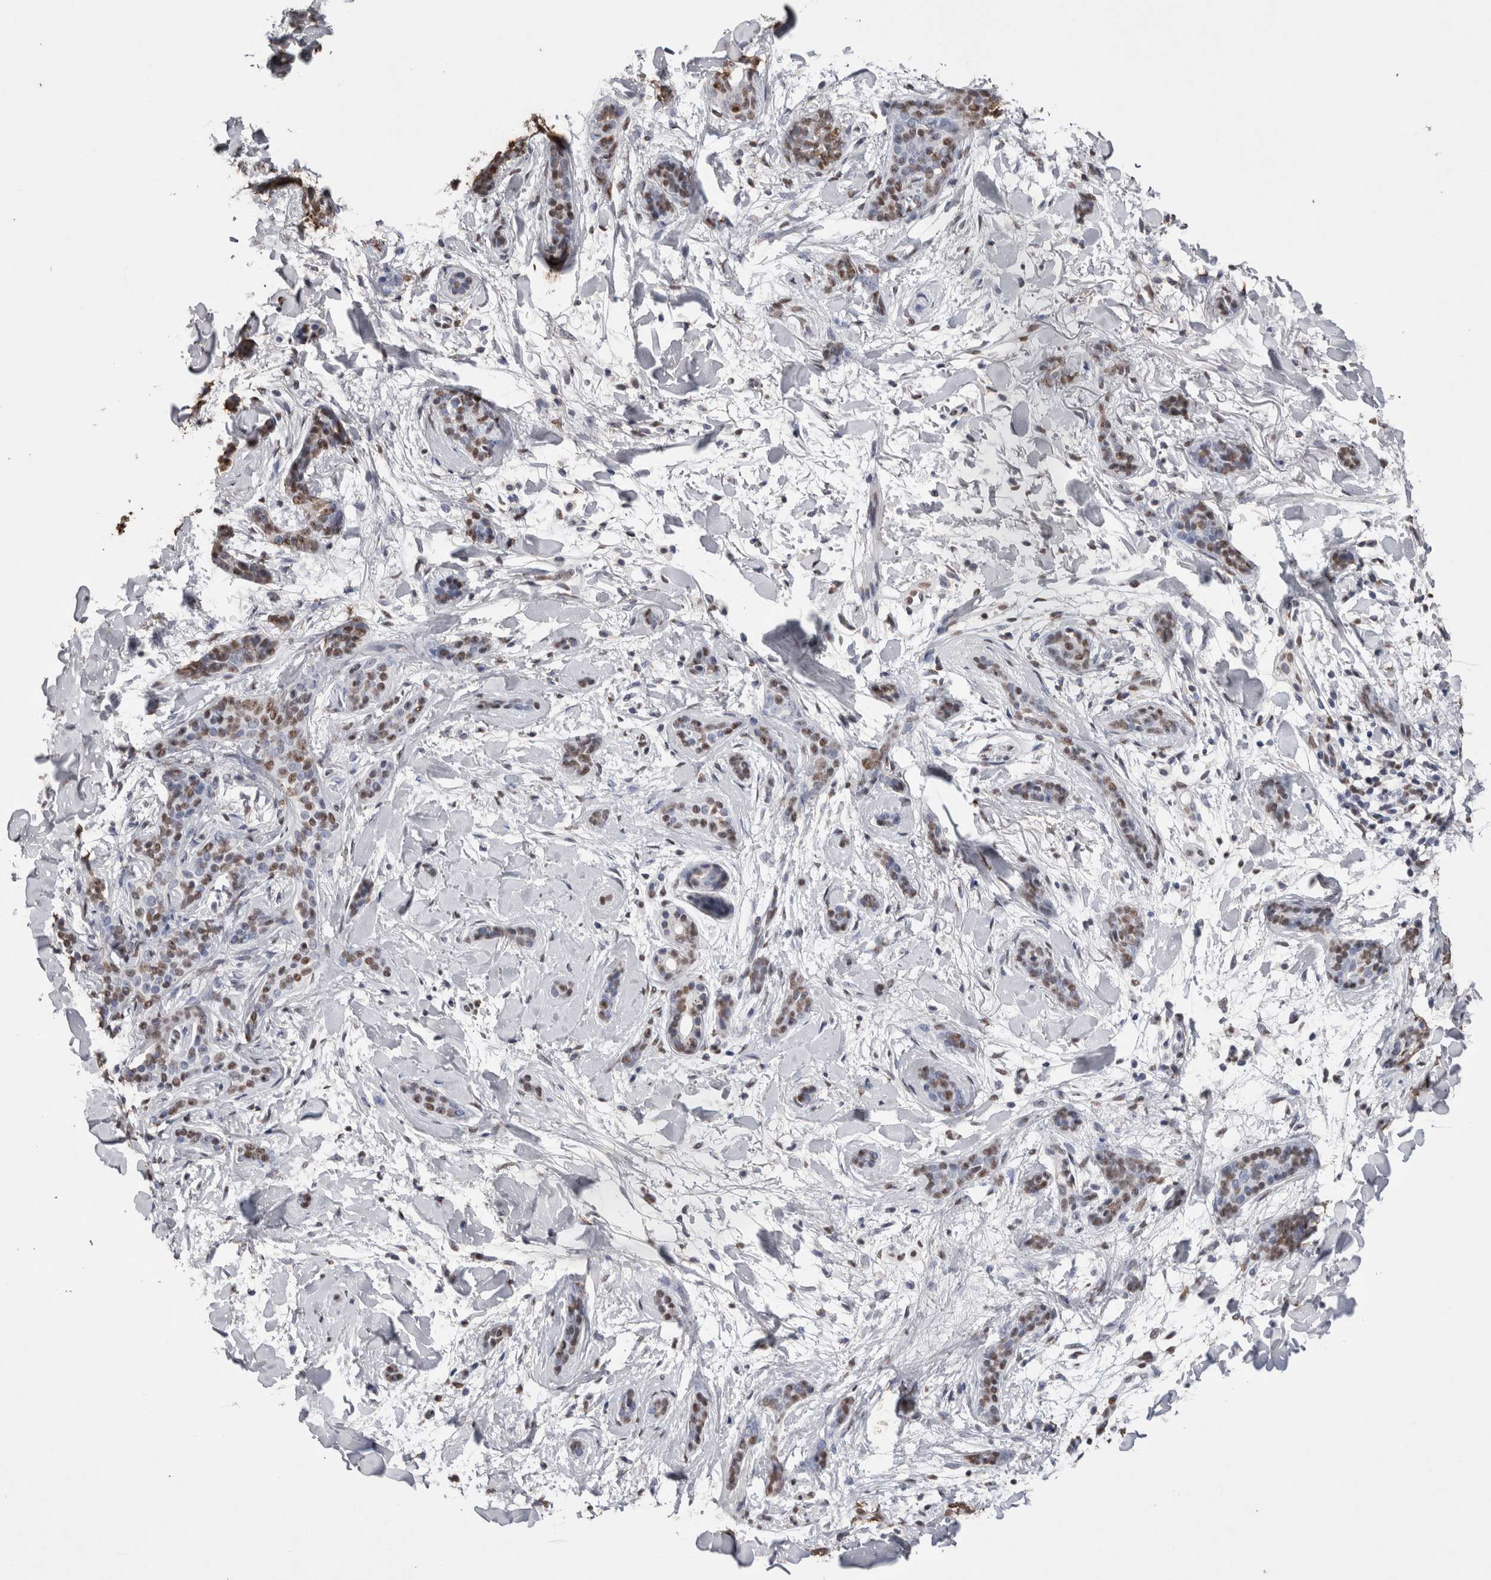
{"staining": {"intensity": "moderate", "quantity": ">75%", "location": "nuclear"}, "tissue": "skin cancer", "cell_type": "Tumor cells", "image_type": "cancer", "snomed": [{"axis": "morphology", "description": "Basal cell carcinoma"}, {"axis": "morphology", "description": "Adnexal tumor, benign"}, {"axis": "topography", "description": "Skin"}], "caption": "Skin cancer (benign adnexal tumor) stained with a protein marker displays moderate staining in tumor cells.", "gene": "NTHL1", "patient": {"sex": "female", "age": 42}}